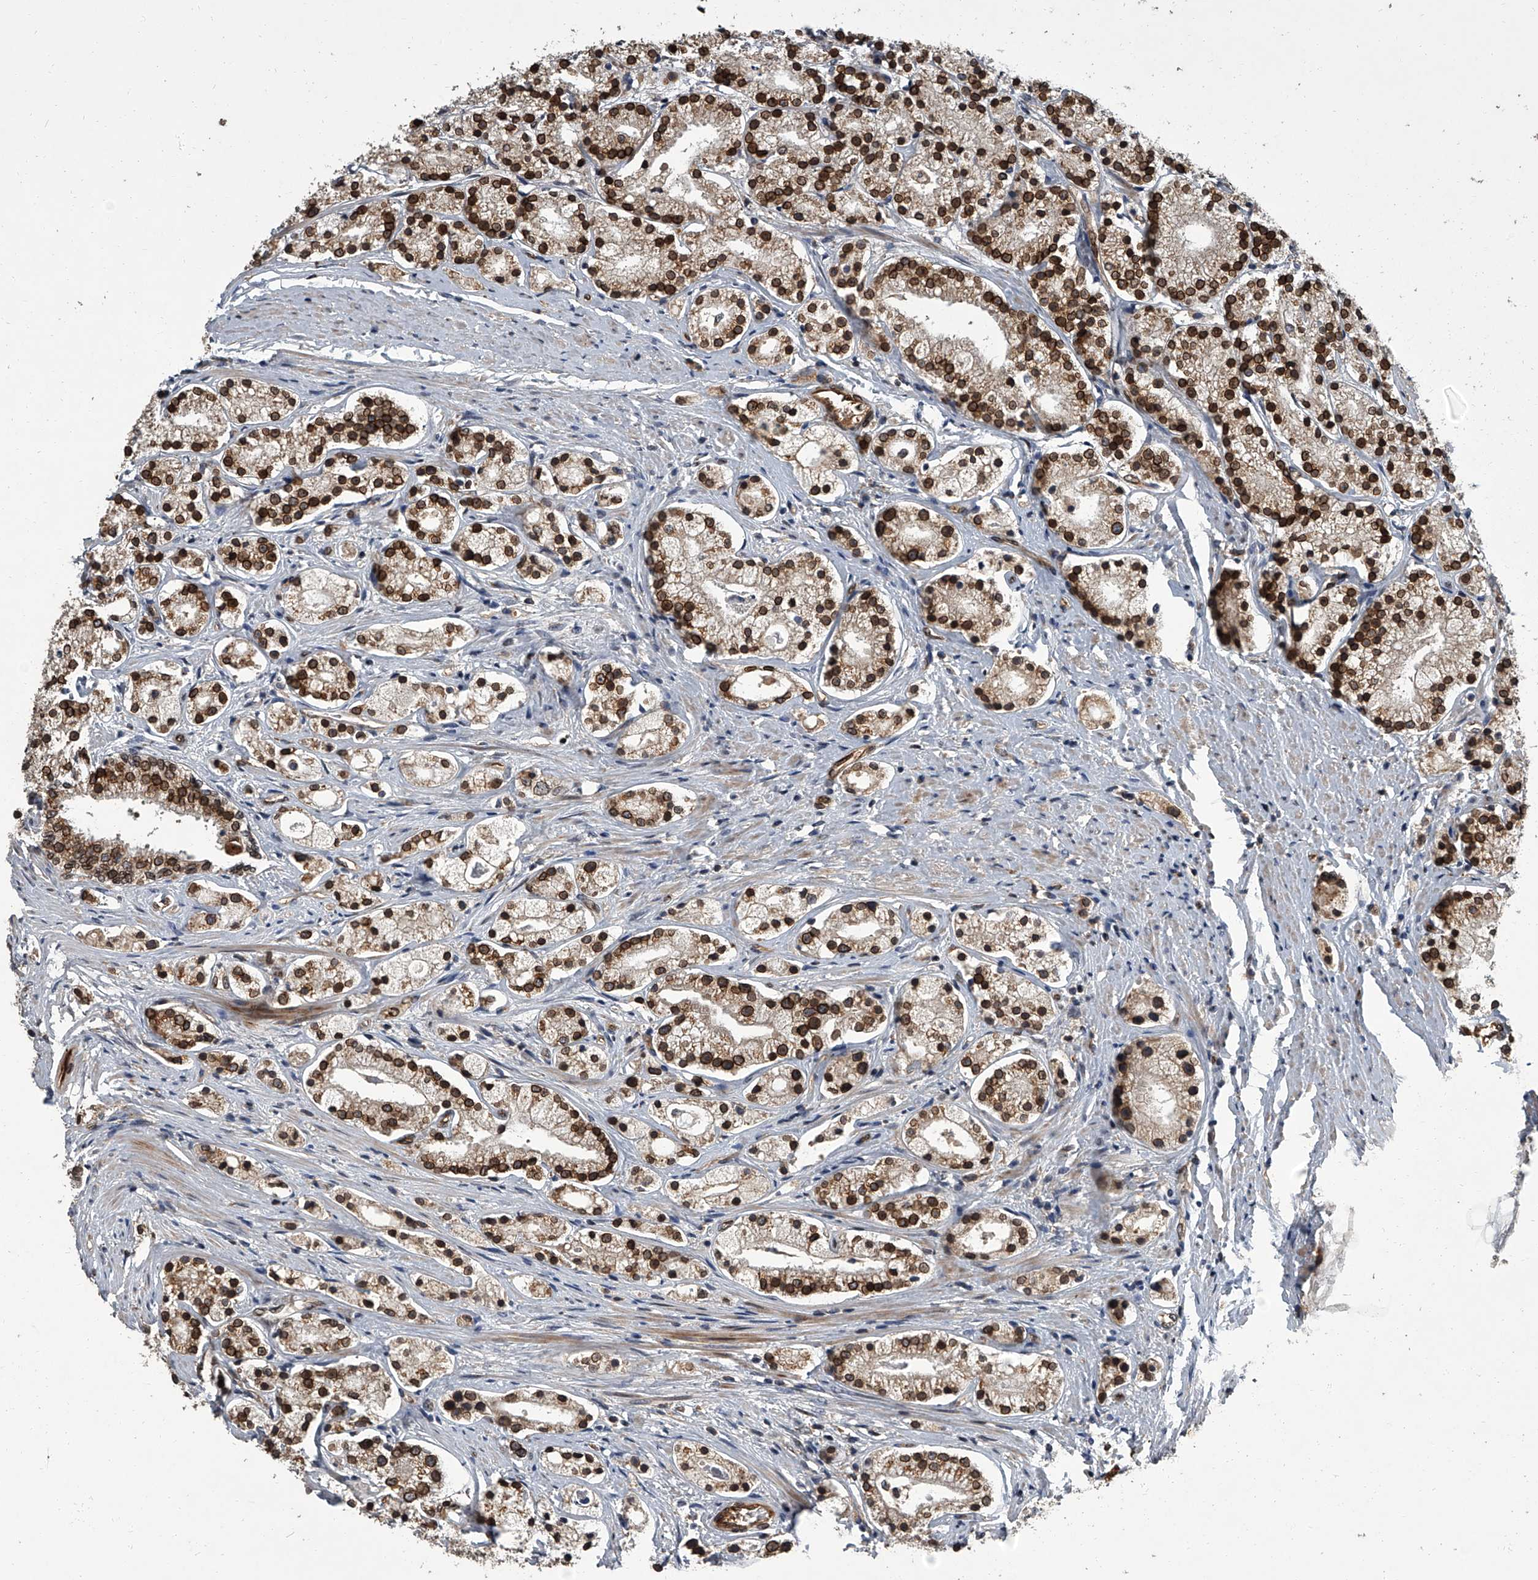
{"staining": {"intensity": "strong", "quantity": ">75%", "location": "cytoplasmic/membranous,nuclear"}, "tissue": "prostate cancer", "cell_type": "Tumor cells", "image_type": "cancer", "snomed": [{"axis": "morphology", "description": "Adenocarcinoma, High grade"}, {"axis": "topography", "description": "Prostate"}], "caption": "Prostate adenocarcinoma (high-grade) stained with DAB (3,3'-diaminobenzidine) IHC exhibits high levels of strong cytoplasmic/membranous and nuclear positivity in approximately >75% of tumor cells. The protein of interest is shown in brown color, while the nuclei are stained blue.", "gene": "LRRC8C", "patient": {"sex": "male", "age": 69}}